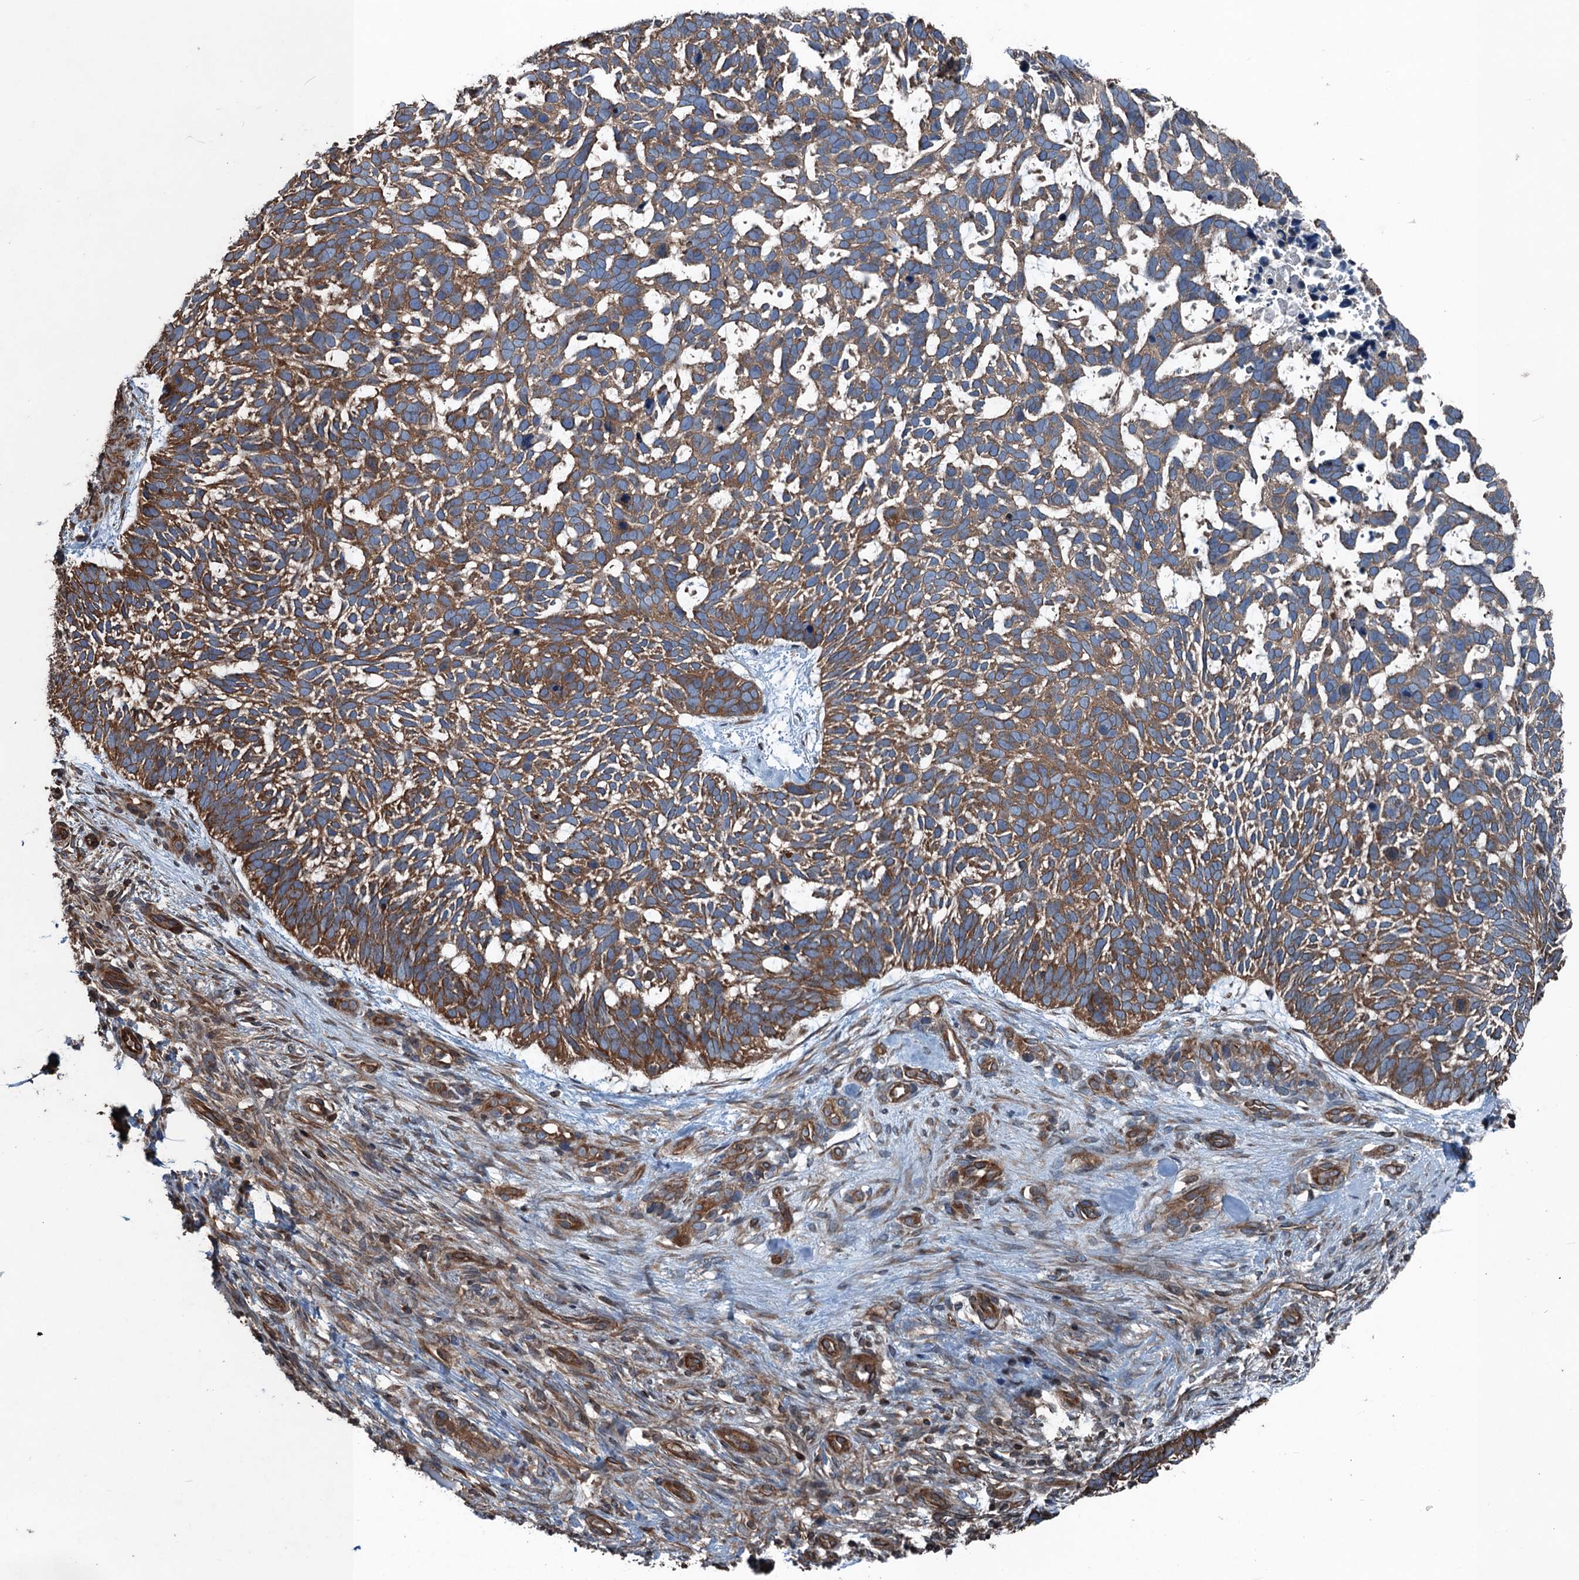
{"staining": {"intensity": "moderate", "quantity": ">75%", "location": "cytoplasmic/membranous"}, "tissue": "skin cancer", "cell_type": "Tumor cells", "image_type": "cancer", "snomed": [{"axis": "morphology", "description": "Basal cell carcinoma"}, {"axis": "topography", "description": "Skin"}], "caption": "Approximately >75% of tumor cells in human skin basal cell carcinoma demonstrate moderate cytoplasmic/membranous protein staining as visualized by brown immunohistochemical staining.", "gene": "TRAPPC8", "patient": {"sex": "male", "age": 88}}